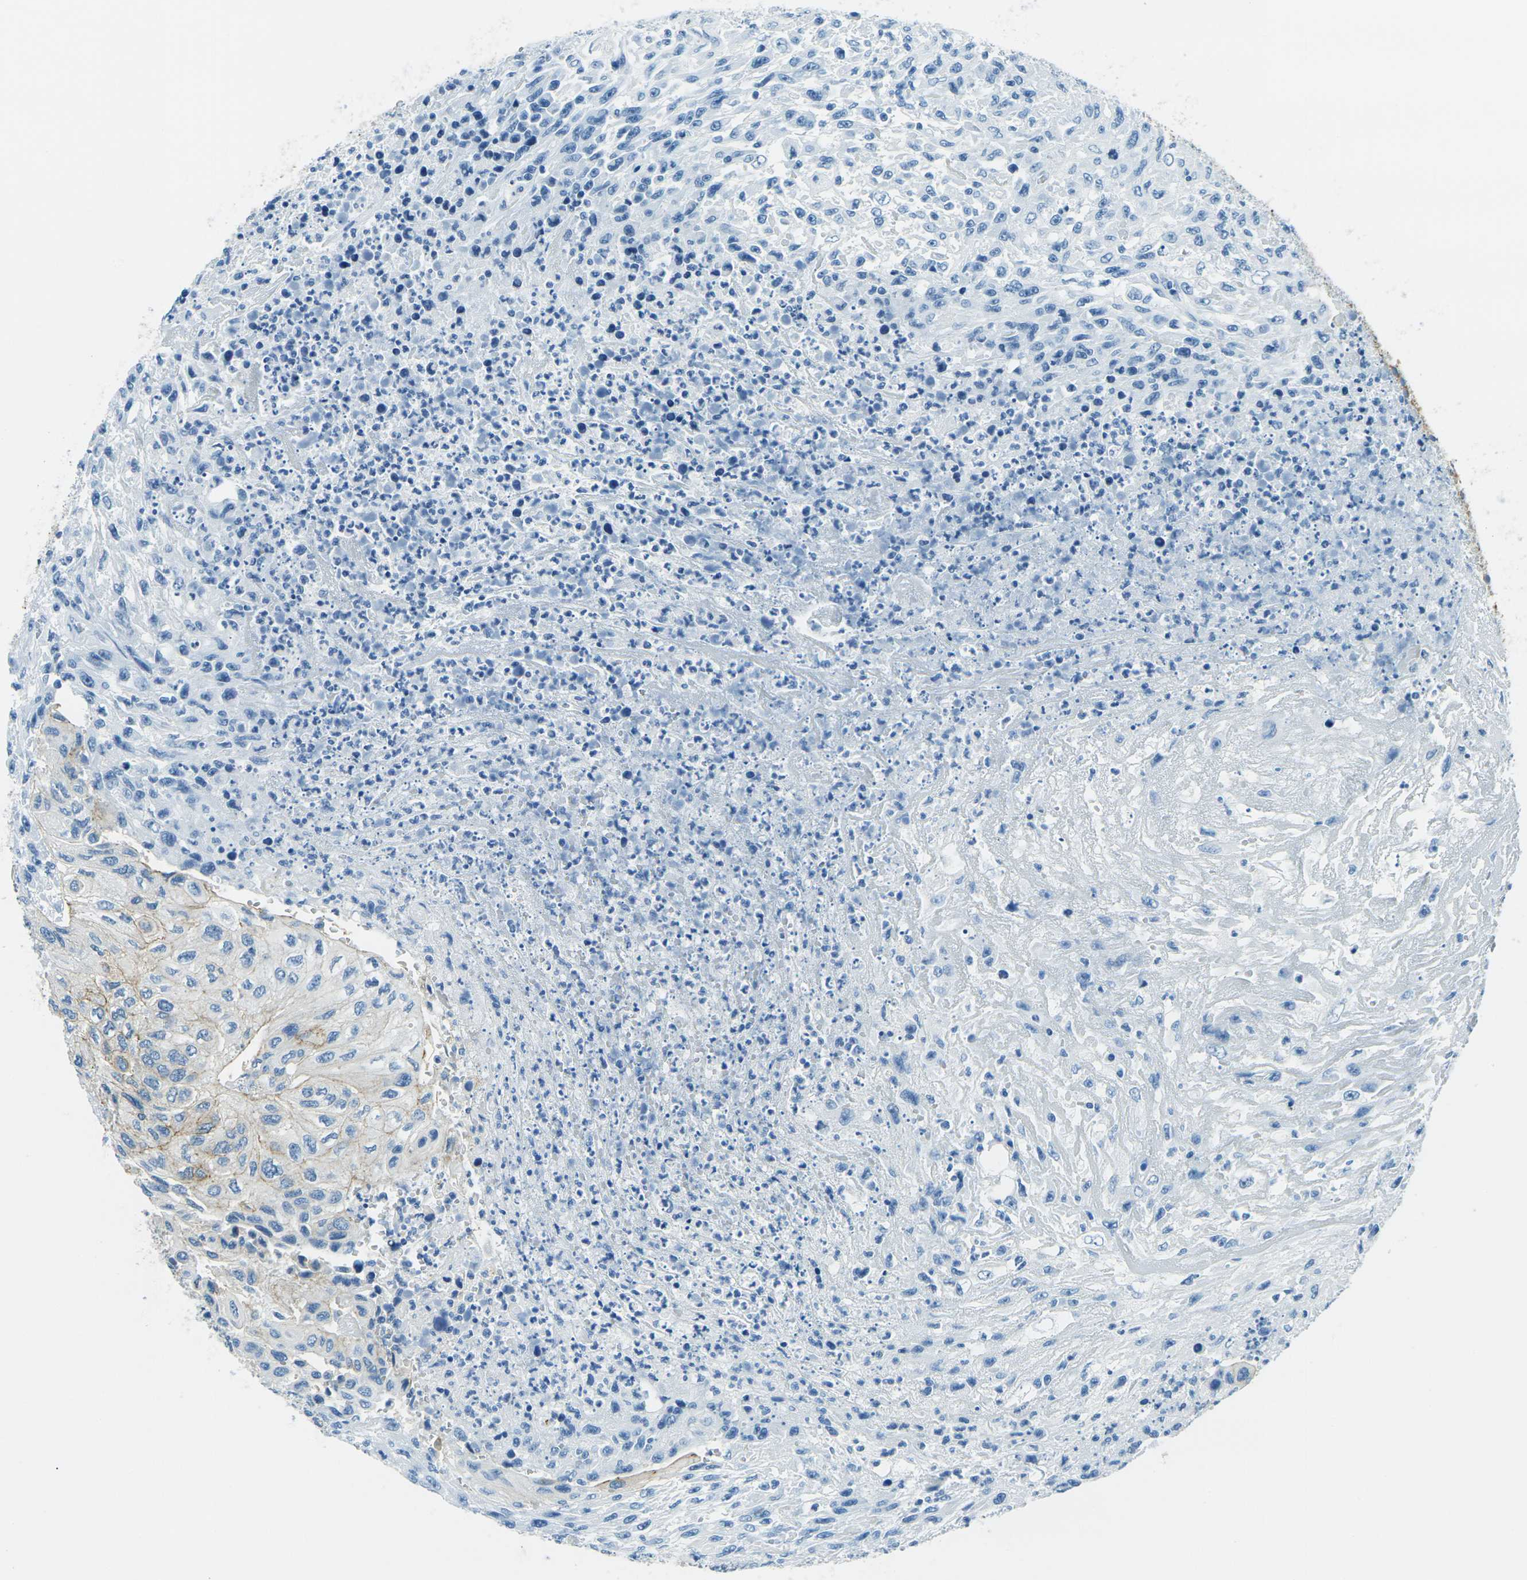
{"staining": {"intensity": "negative", "quantity": "none", "location": "none"}, "tissue": "urothelial cancer", "cell_type": "Tumor cells", "image_type": "cancer", "snomed": [{"axis": "morphology", "description": "Urothelial carcinoma, High grade"}, {"axis": "topography", "description": "Urinary bladder"}], "caption": "A high-resolution image shows IHC staining of urothelial carcinoma (high-grade), which exhibits no significant staining in tumor cells.", "gene": "OCLN", "patient": {"sex": "male", "age": 66}}